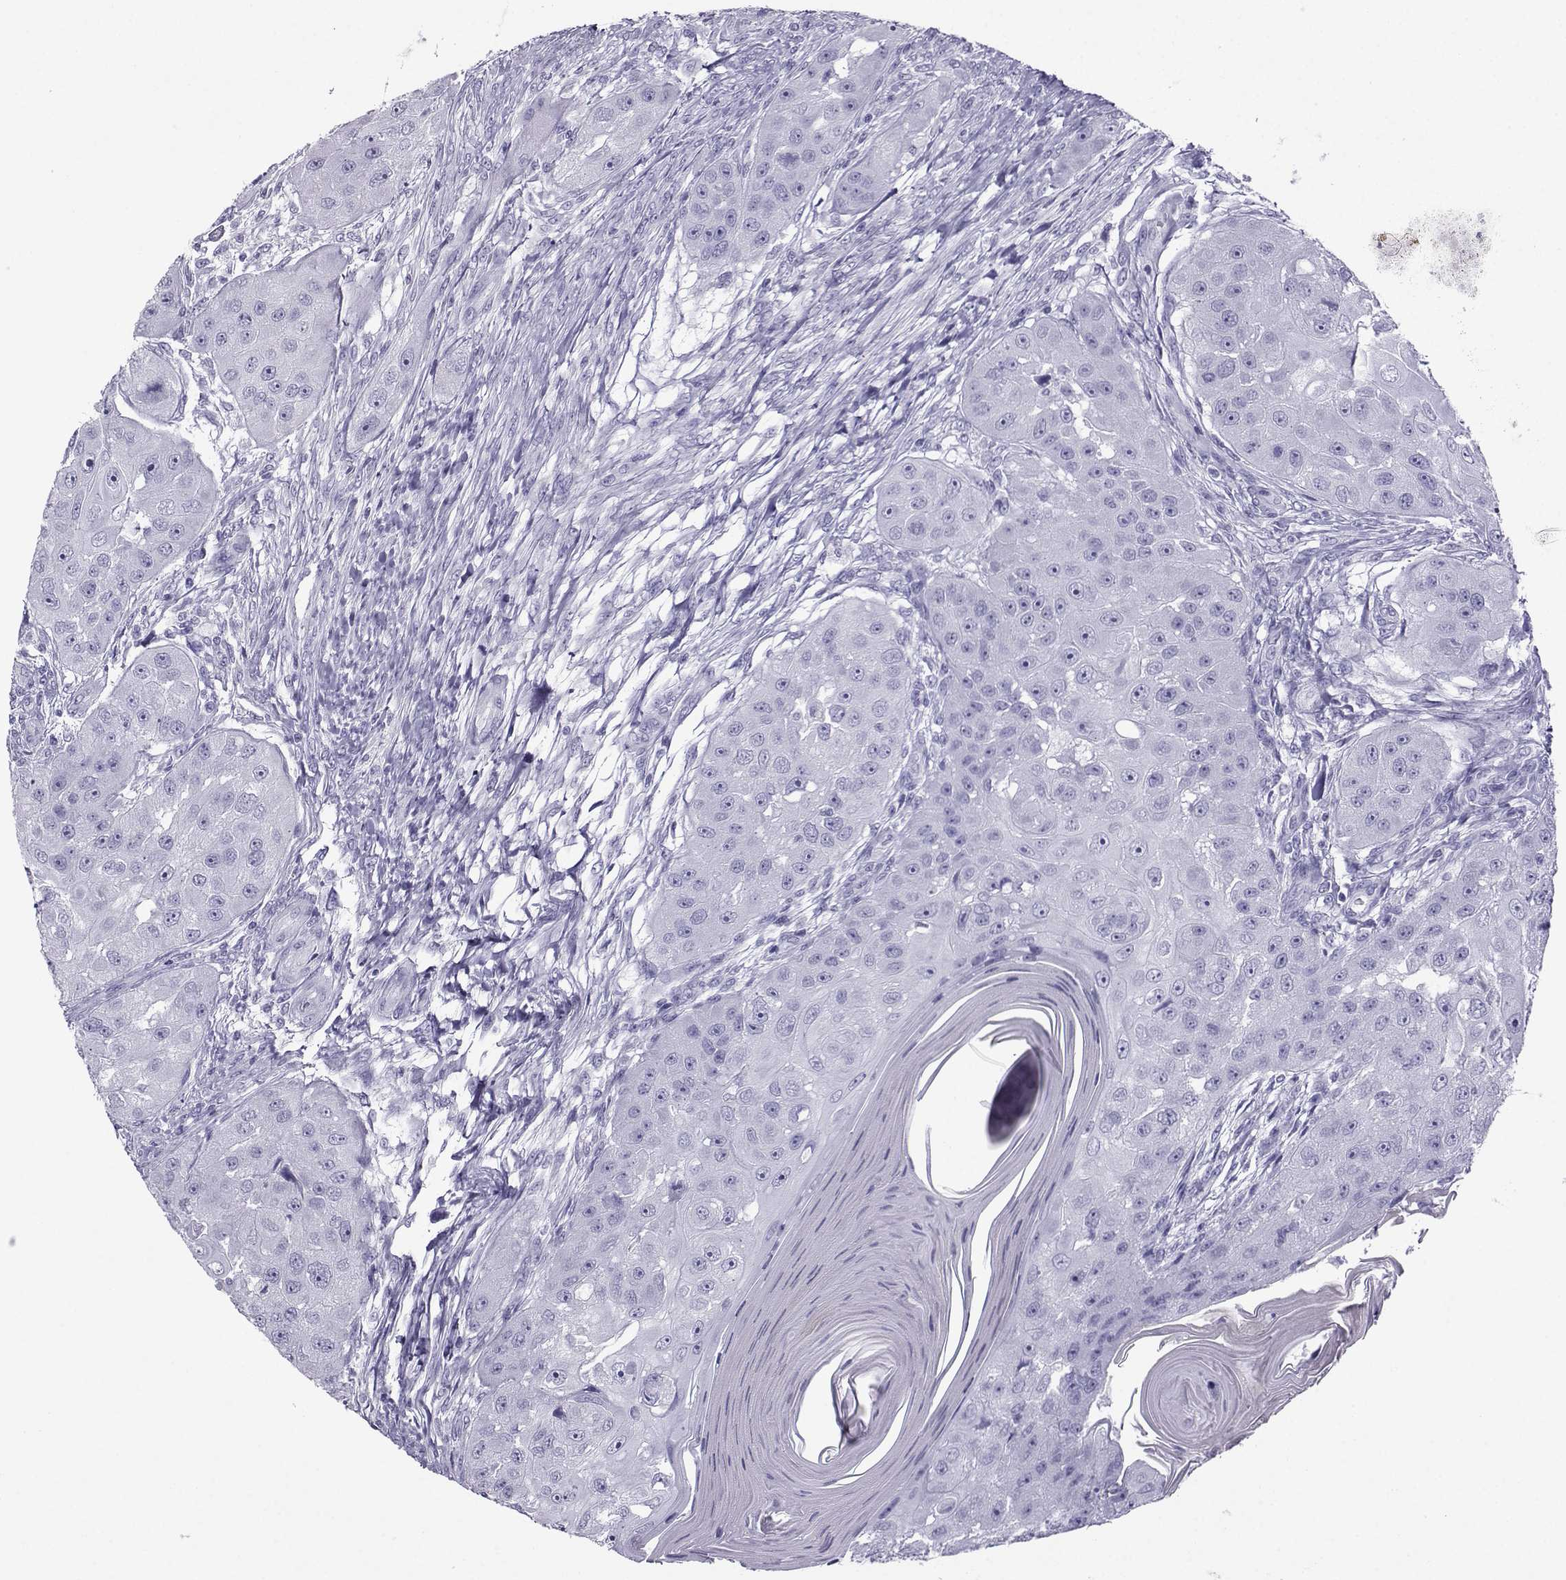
{"staining": {"intensity": "negative", "quantity": "none", "location": "none"}, "tissue": "head and neck cancer", "cell_type": "Tumor cells", "image_type": "cancer", "snomed": [{"axis": "morphology", "description": "Squamous cell carcinoma, NOS"}, {"axis": "topography", "description": "Head-Neck"}], "caption": "This is a image of immunohistochemistry (IHC) staining of head and neck squamous cell carcinoma, which shows no staining in tumor cells.", "gene": "CRYBB1", "patient": {"sex": "male", "age": 51}}